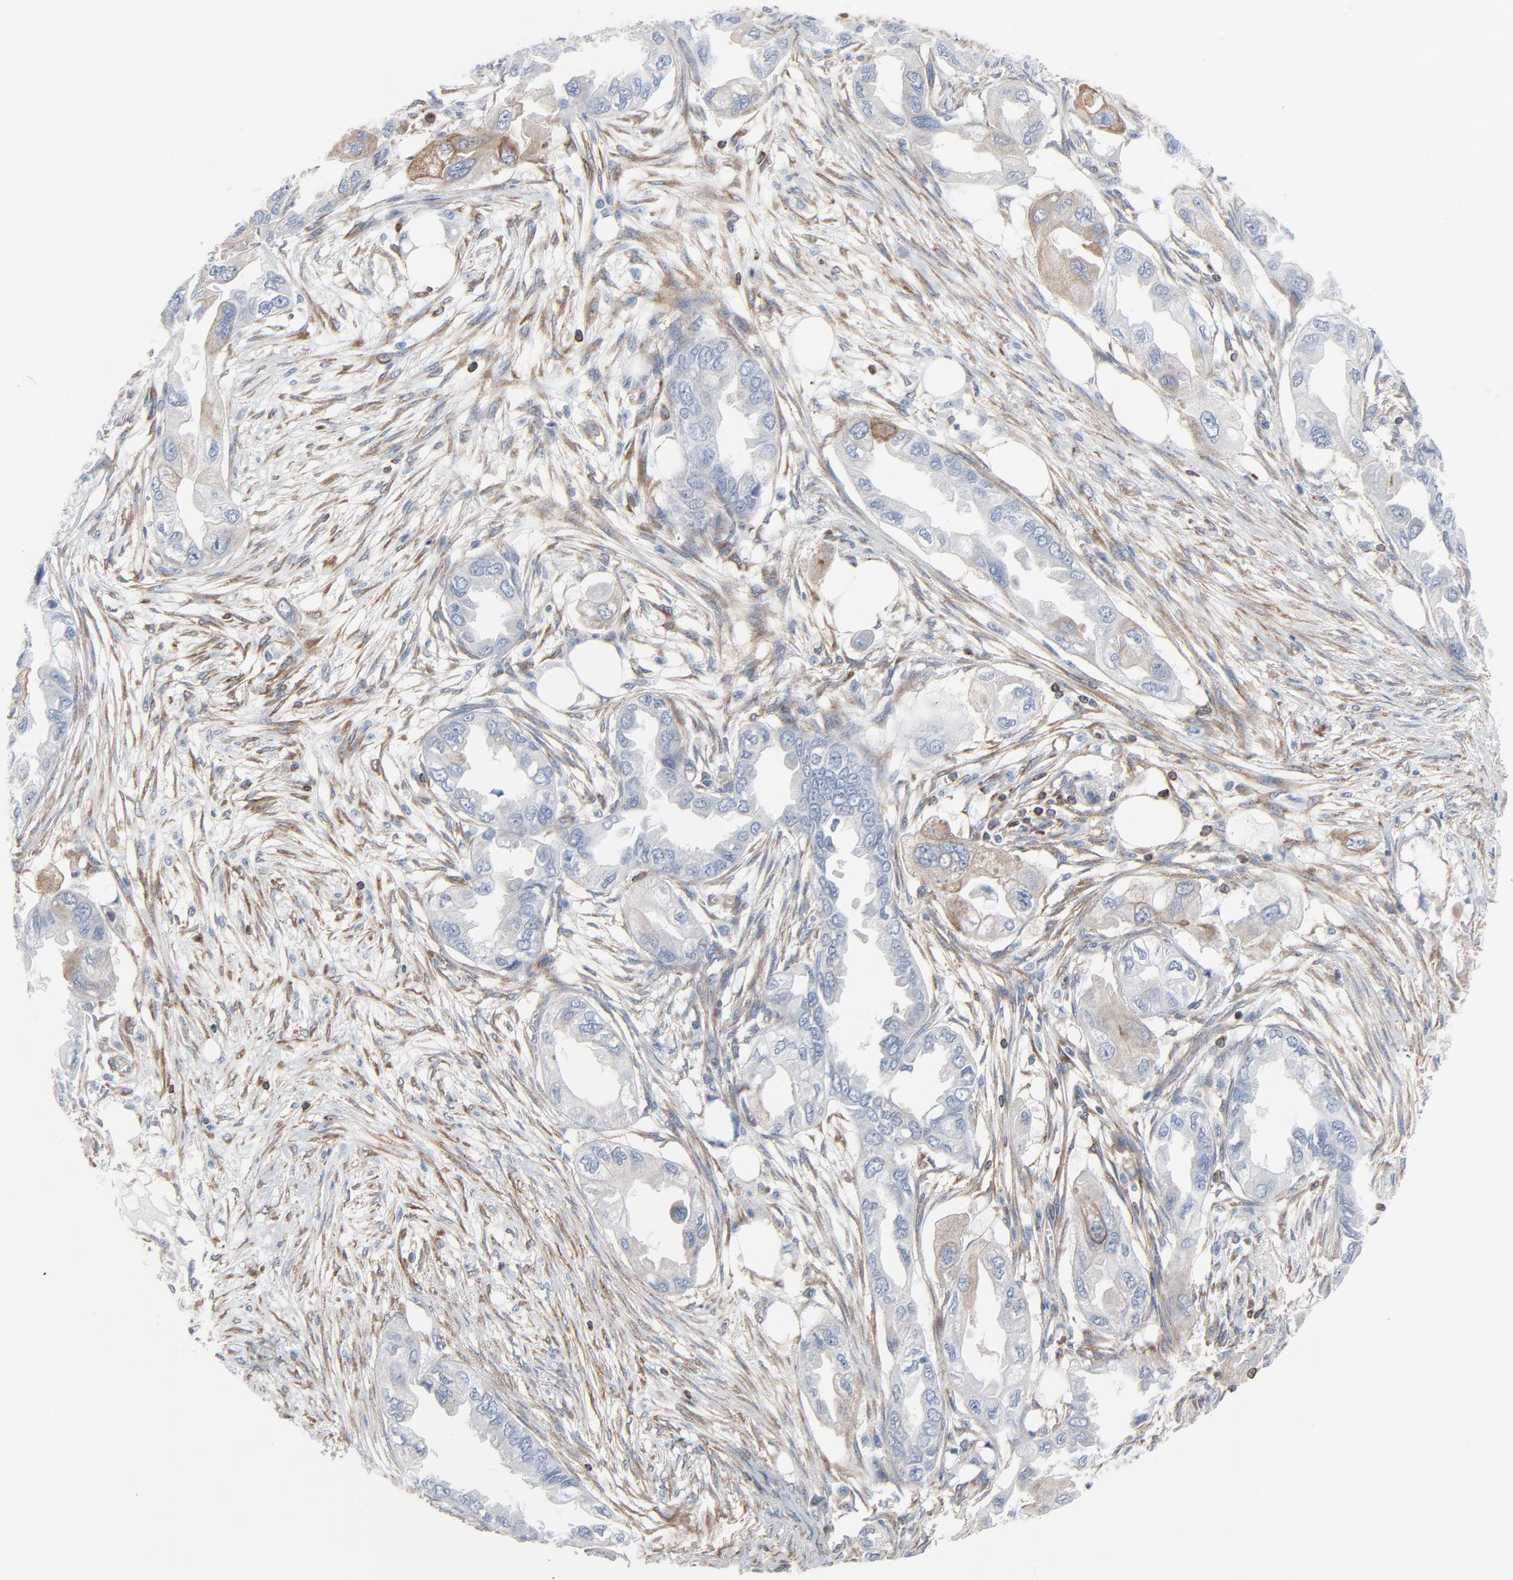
{"staining": {"intensity": "weak", "quantity": "<25%", "location": "cytoplasmic/membranous"}, "tissue": "endometrial cancer", "cell_type": "Tumor cells", "image_type": "cancer", "snomed": [{"axis": "morphology", "description": "Adenocarcinoma, NOS"}, {"axis": "topography", "description": "Endometrium"}], "caption": "High magnification brightfield microscopy of adenocarcinoma (endometrial) stained with DAB (brown) and counterstained with hematoxylin (blue): tumor cells show no significant positivity.", "gene": "OPTN", "patient": {"sex": "female", "age": 67}}